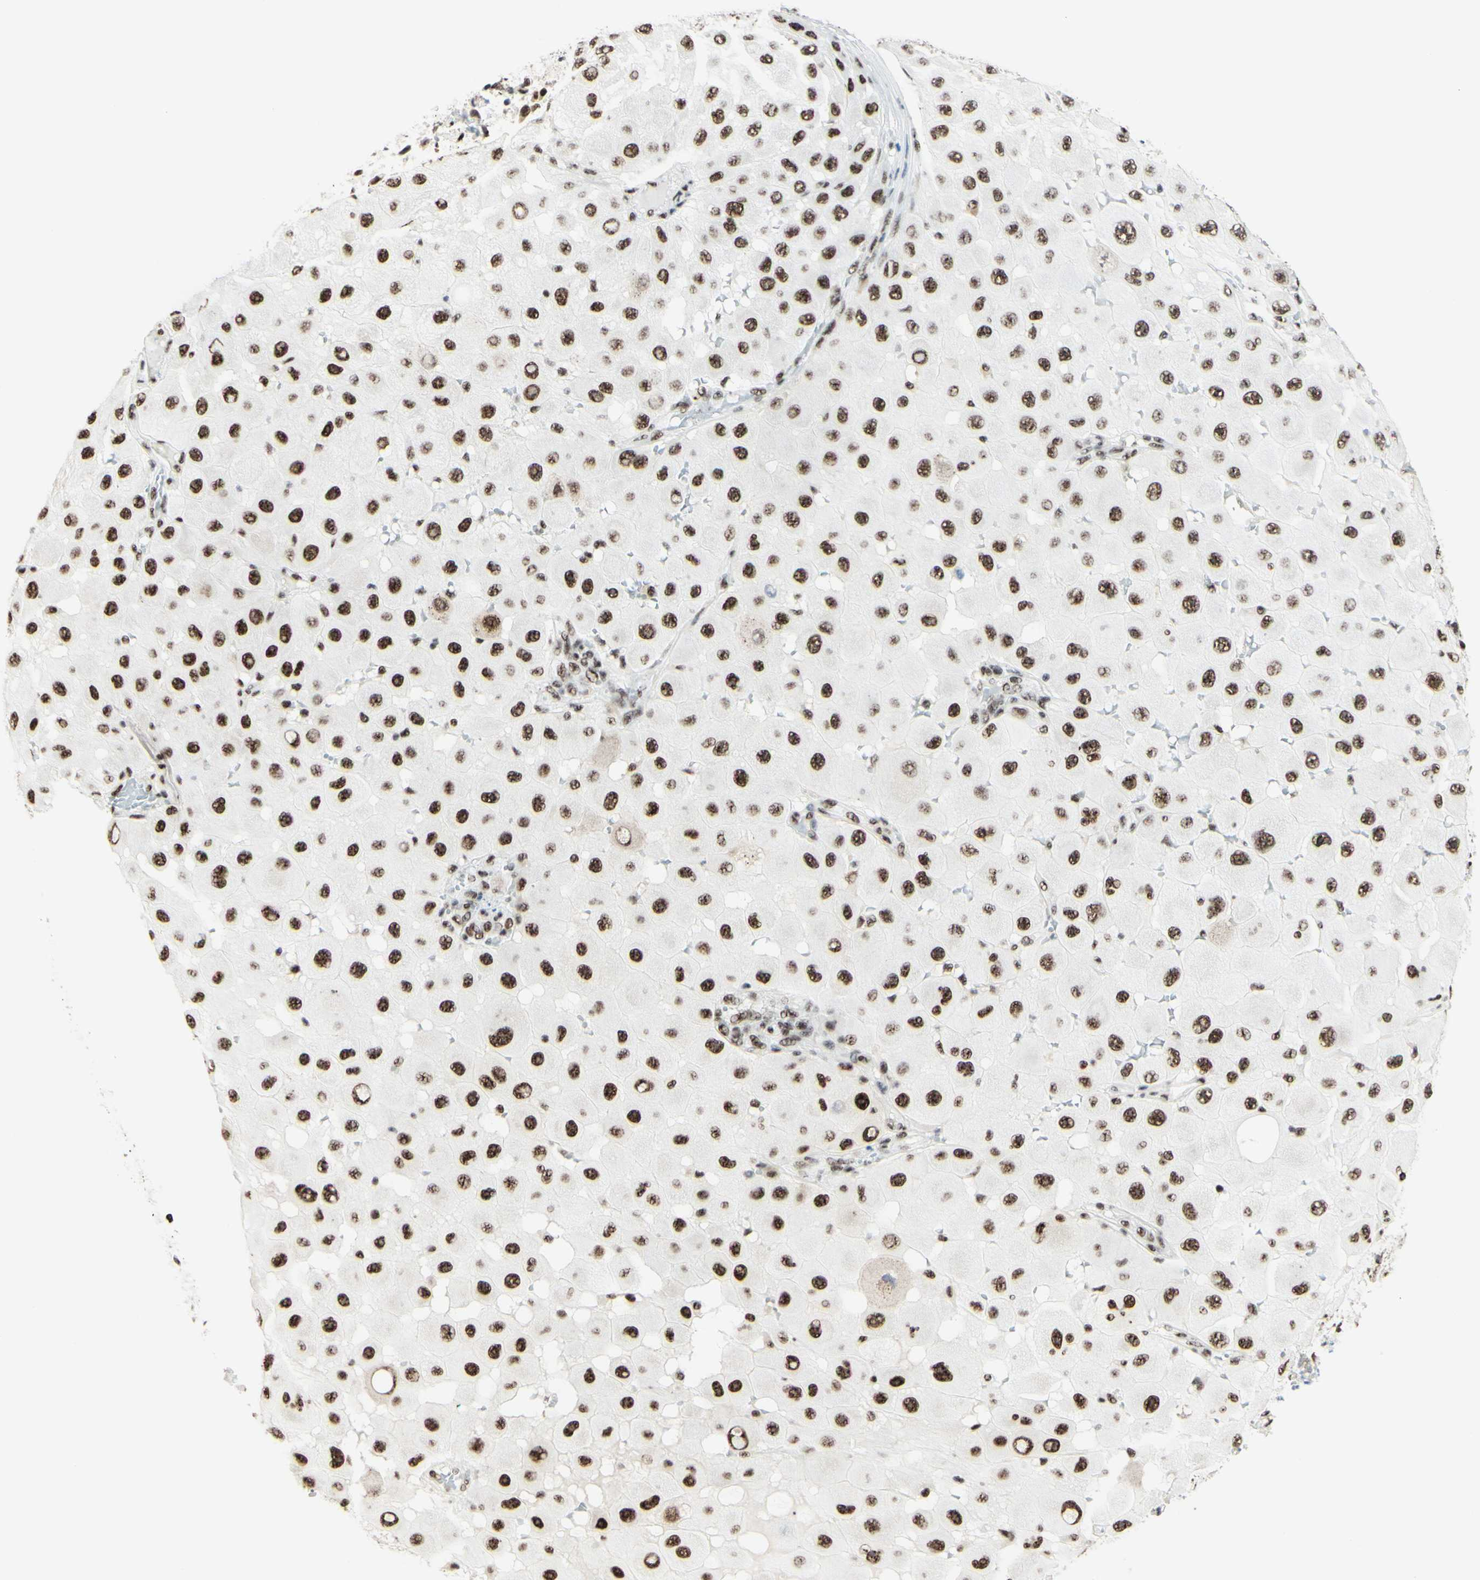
{"staining": {"intensity": "strong", "quantity": "25%-75%", "location": "nuclear"}, "tissue": "melanoma", "cell_type": "Tumor cells", "image_type": "cancer", "snomed": [{"axis": "morphology", "description": "Malignant melanoma, NOS"}, {"axis": "topography", "description": "Skin"}], "caption": "Human melanoma stained with a protein marker shows strong staining in tumor cells.", "gene": "WTAP", "patient": {"sex": "female", "age": 81}}